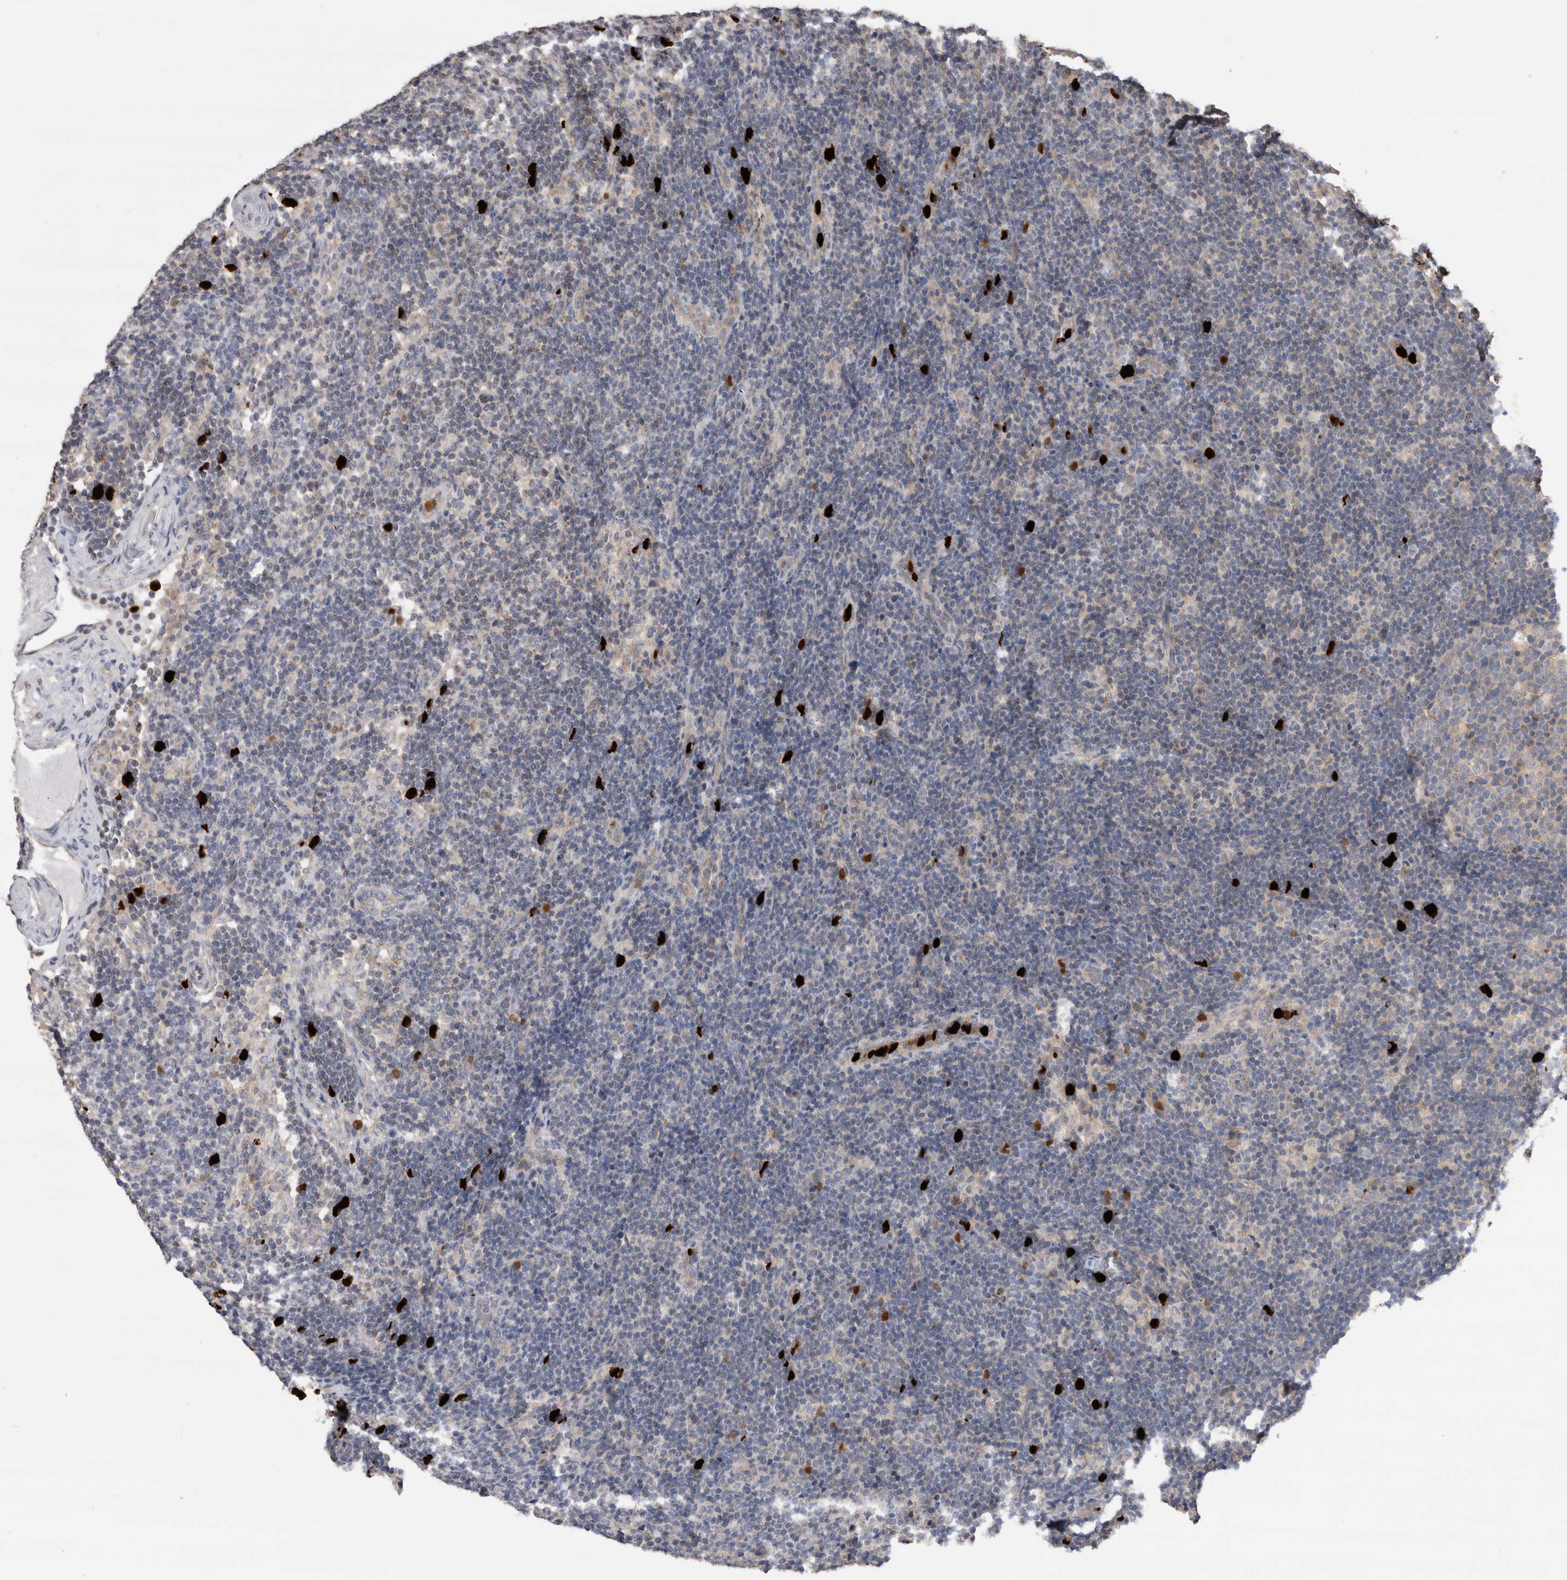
{"staining": {"intensity": "weak", "quantity": "<25%", "location": "cytoplasmic/membranous"}, "tissue": "lymph node", "cell_type": "Germinal center cells", "image_type": "normal", "snomed": [{"axis": "morphology", "description": "Normal tissue, NOS"}, {"axis": "topography", "description": "Lymph node"}], "caption": "Photomicrograph shows no significant protein expression in germinal center cells of unremarkable lymph node.", "gene": "NXT2", "patient": {"sex": "female", "age": 22}}